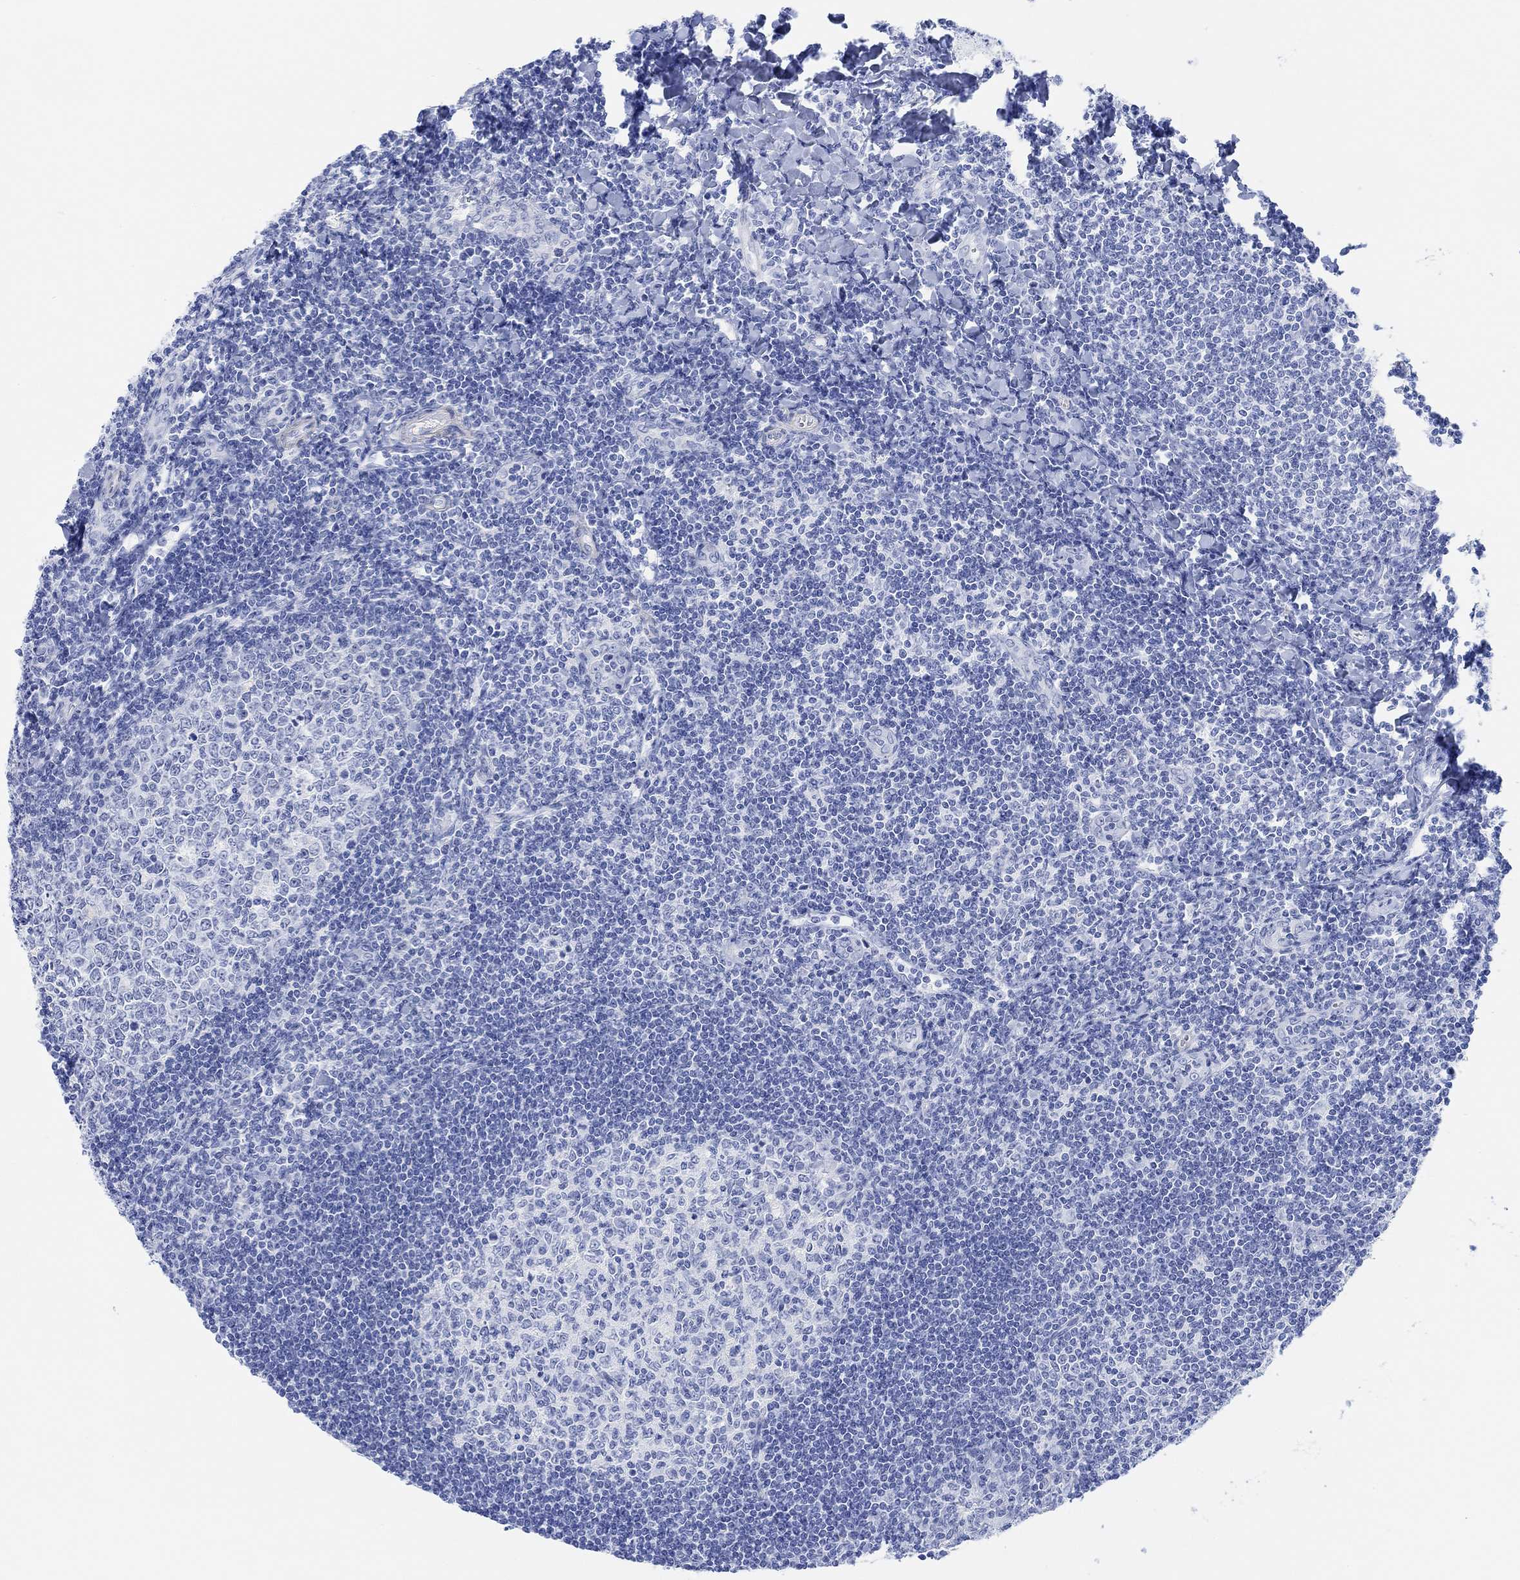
{"staining": {"intensity": "negative", "quantity": "none", "location": "none"}, "tissue": "tonsil", "cell_type": "Germinal center cells", "image_type": "normal", "snomed": [{"axis": "morphology", "description": "Normal tissue, NOS"}, {"axis": "topography", "description": "Tonsil"}], "caption": "Germinal center cells show no significant protein staining in unremarkable tonsil. (Brightfield microscopy of DAB immunohistochemistry at high magnification).", "gene": "ANKRD33", "patient": {"sex": "female", "age": 12}}